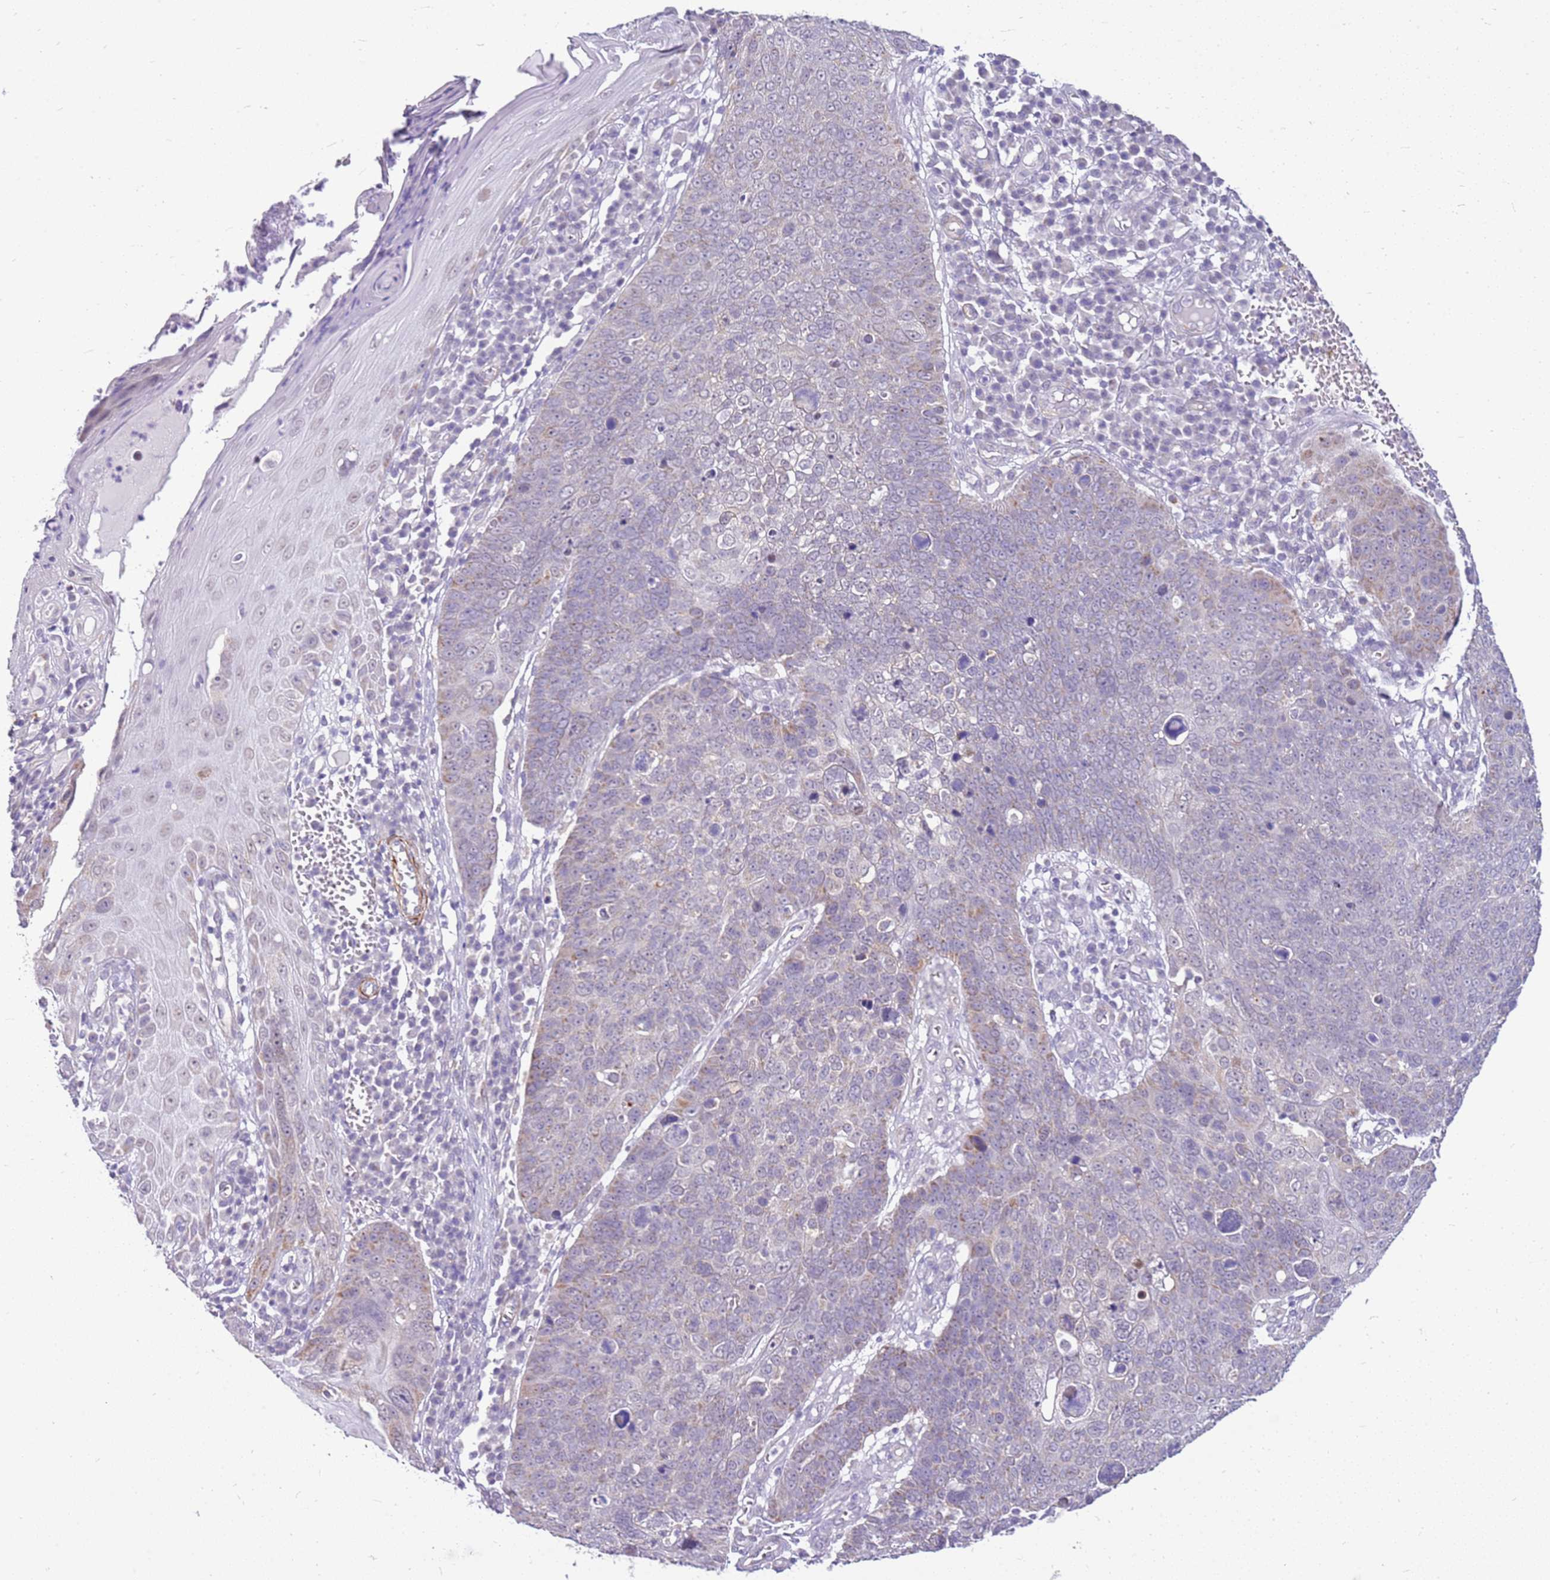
{"staining": {"intensity": "weak", "quantity": "<25%", "location": "cytoplasmic/membranous"}, "tissue": "skin cancer", "cell_type": "Tumor cells", "image_type": "cancer", "snomed": [{"axis": "morphology", "description": "Squamous cell carcinoma, NOS"}, {"axis": "topography", "description": "Skin"}], "caption": "This is a histopathology image of immunohistochemistry staining of skin cancer, which shows no staining in tumor cells. The staining is performed using DAB (3,3'-diaminobenzidine) brown chromogen with nuclei counter-stained in using hematoxylin.", "gene": "SMIM4", "patient": {"sex": "male", "age": 71}}